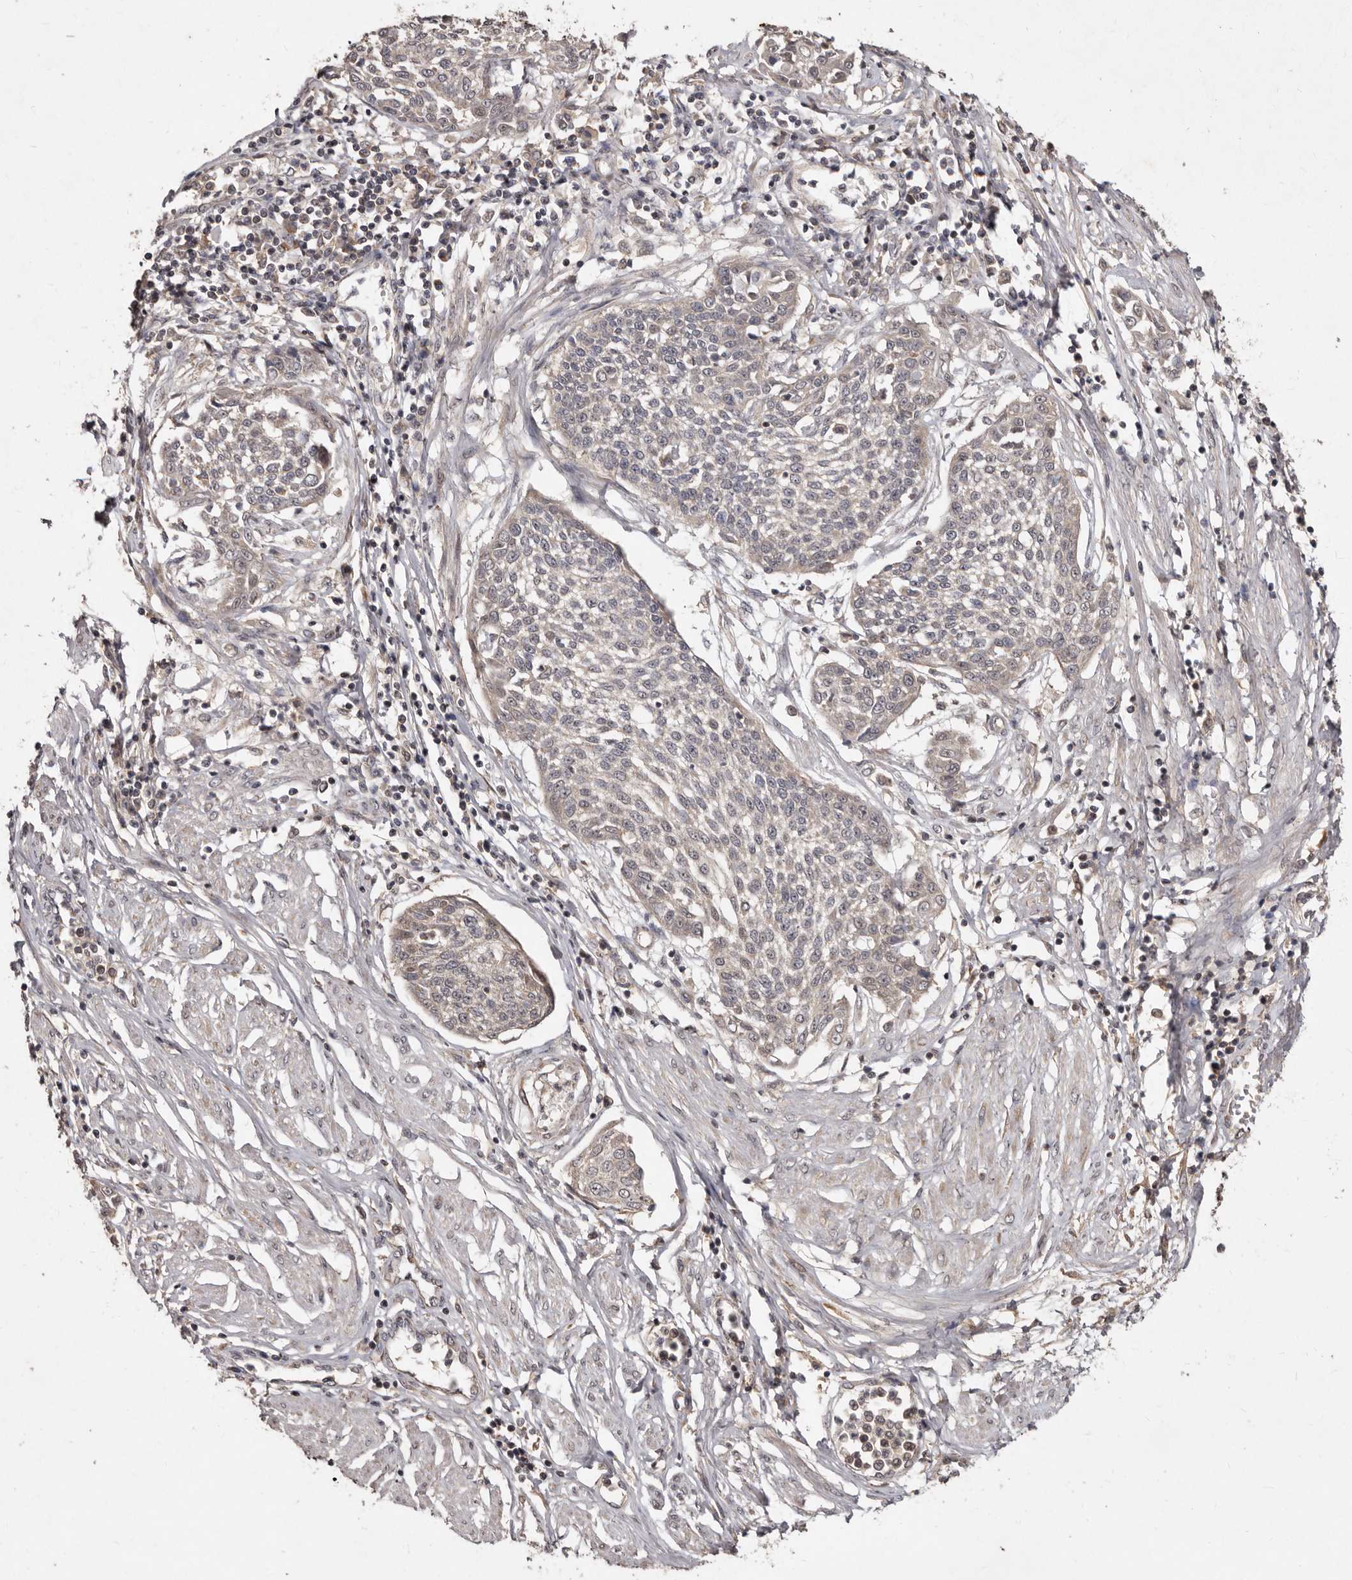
{"staining": {"intensity": "negative", "quantity": "none", "location": "none"}, "tissue": "cervical cancer", "cell_type": "Tumor cells", "image_type": "cancer", "snomed": [{"axis": "morphology", "description": "Squamous cell carcinoma, NOS"}, {"axis": "topography", "description": "Cervix"}], "caption": "Squamous cell carcinoma (cervical) was stained to show a protein in brown. There is no significant expression in tumor cells. (DAB (3,3'-diaminobenzidine) IHC with hematoxylin counter stain).", "gene": "FLAD1", "patient": {"sex": "female", "age": 34}}